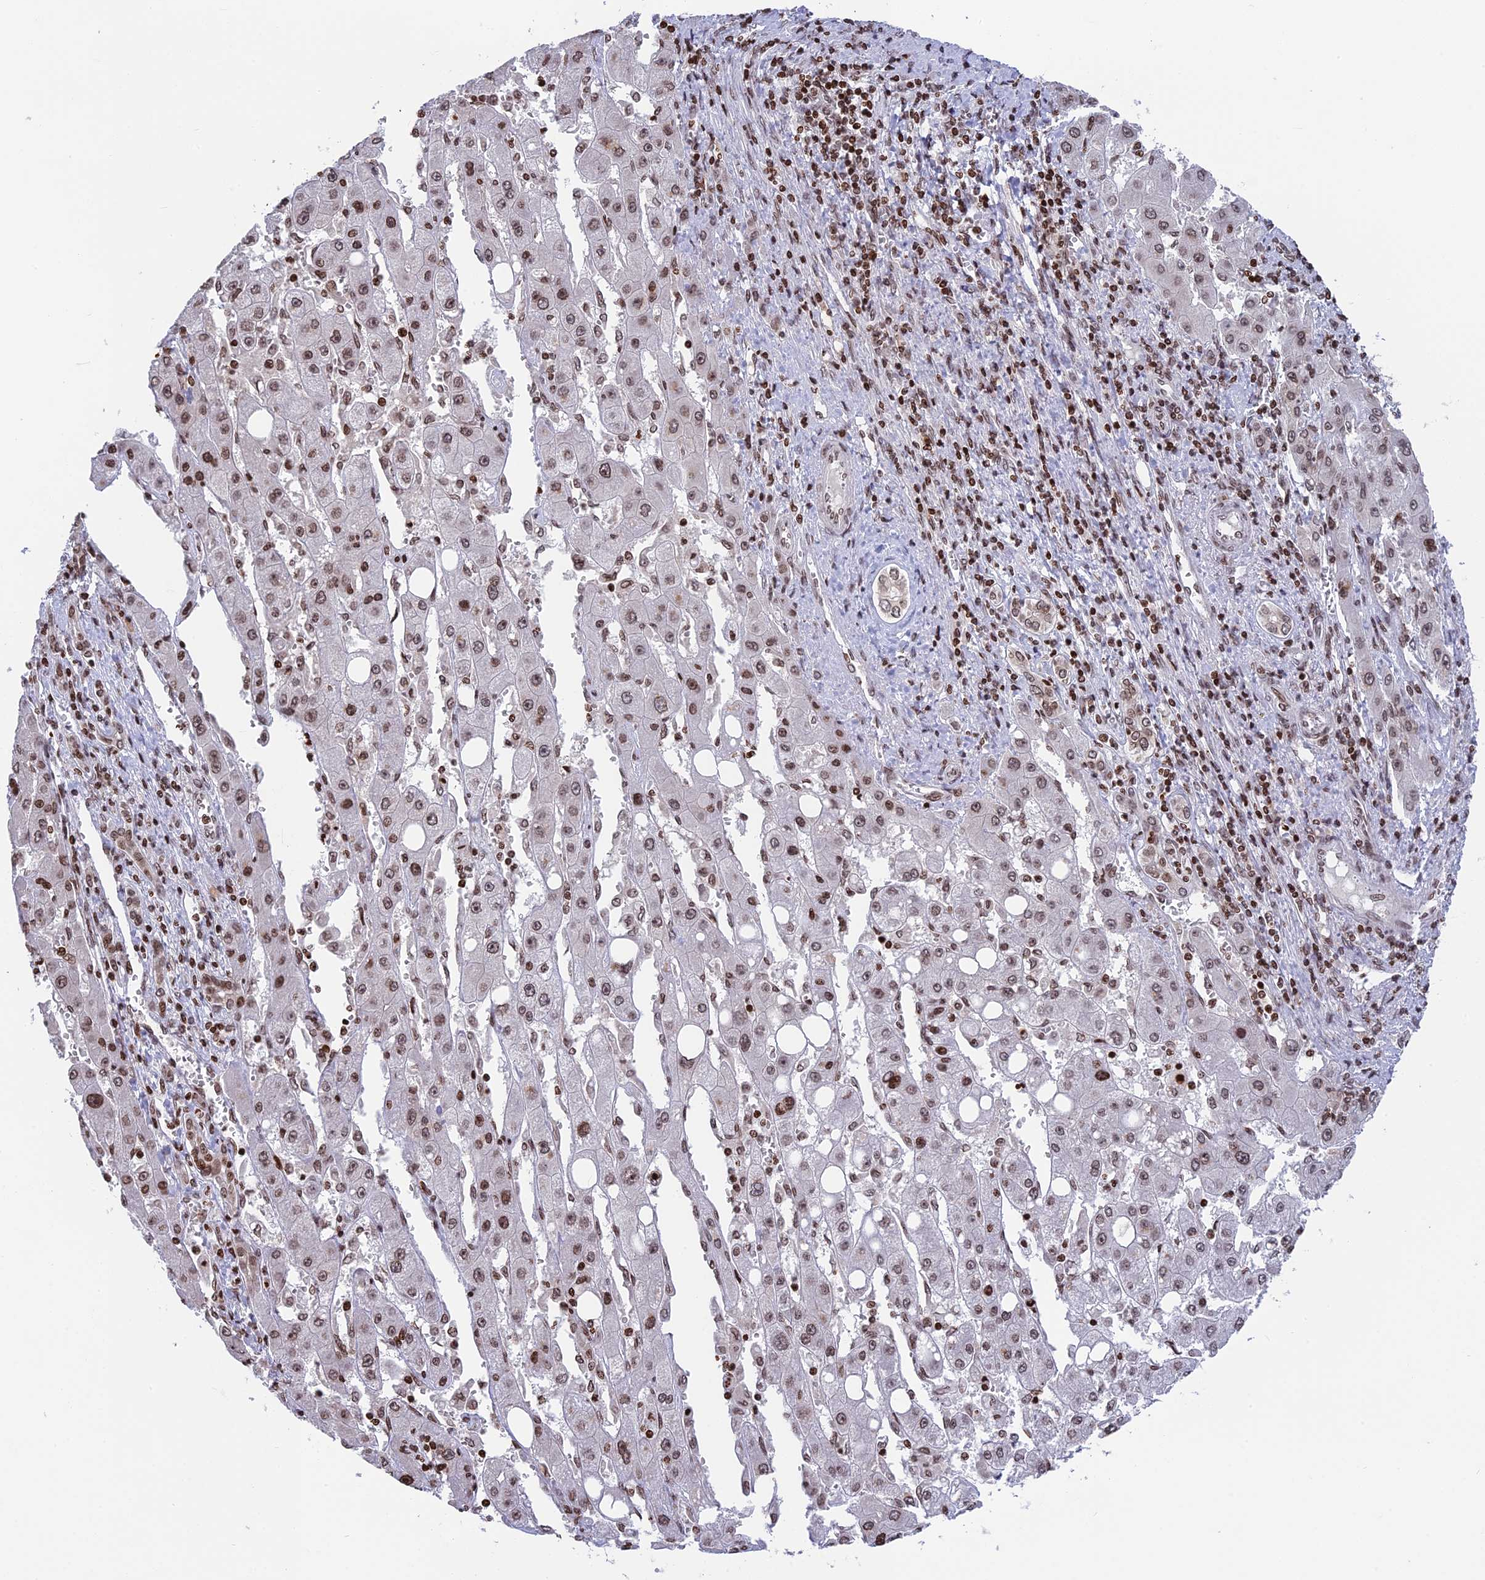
{"staining": {"intensity": "moderate", "quantity": ">75%", "location": "nuclear"}, "tissue": "liver cancer", "cell_type": "Tumor cells", "image_type": "cancer", "snomed": [{"axis": "morphology", "description": "Carcinoma, Hepatocellular, NOS"}, {"axis": "topography", "description": "Liver"}], "caption": "High-magnification brightfield microscopy of liver hepatocellular carcinoma stained with DAB (brown) and counterstained with hematoxylin (blue). tumor cells exhibit moderate nuclear positivity is appreciated in about>75% of cells. The staining is performed using DAB (3,3'-diaminobenzidine) brown chromogen to label protein expression. The nuclei are counter-stained blue using hematoxylin.", "gene": "TET2", "patient": {"sex": "female", "age": 73}}